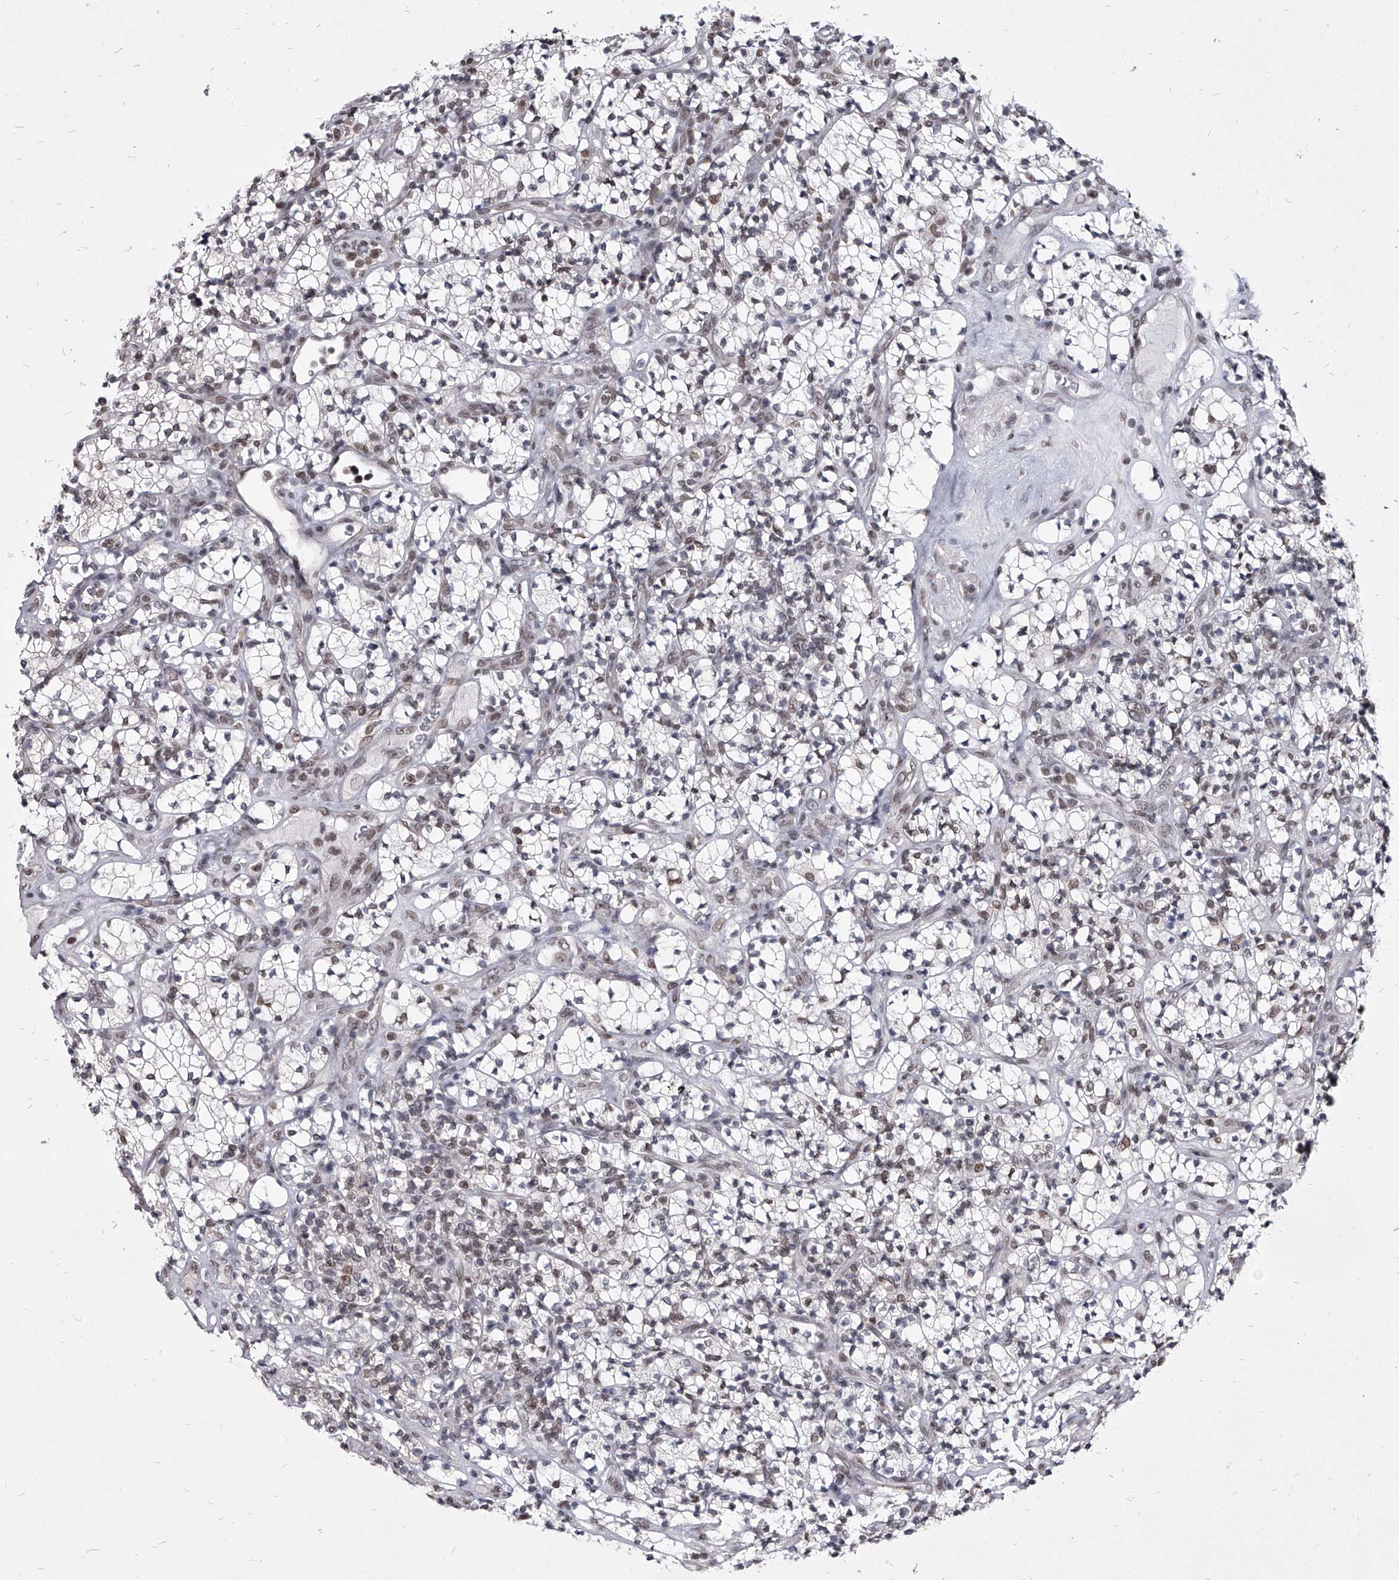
{"staining": {"intensity": "weak", "quantity": "25%-75%", "location": "nuclear"}, "tissue": "renal cancer", "cell_type": "Tumor cells", "image_type": "cancer", "snomed": [{"axis": "morphology", "description": "Adenocarcinoma, NOS"}, {"axis": "topography", "description": "Kidney"}], "caption": "Adenocarcinoma (renal) tissue demonstrates weak nuclear staining in approximately 25%-75% of tumor cells, visualized by immunohistochemistry.", "gene": "PPIL4", "patient": {"sex": "male", "age": 77}}